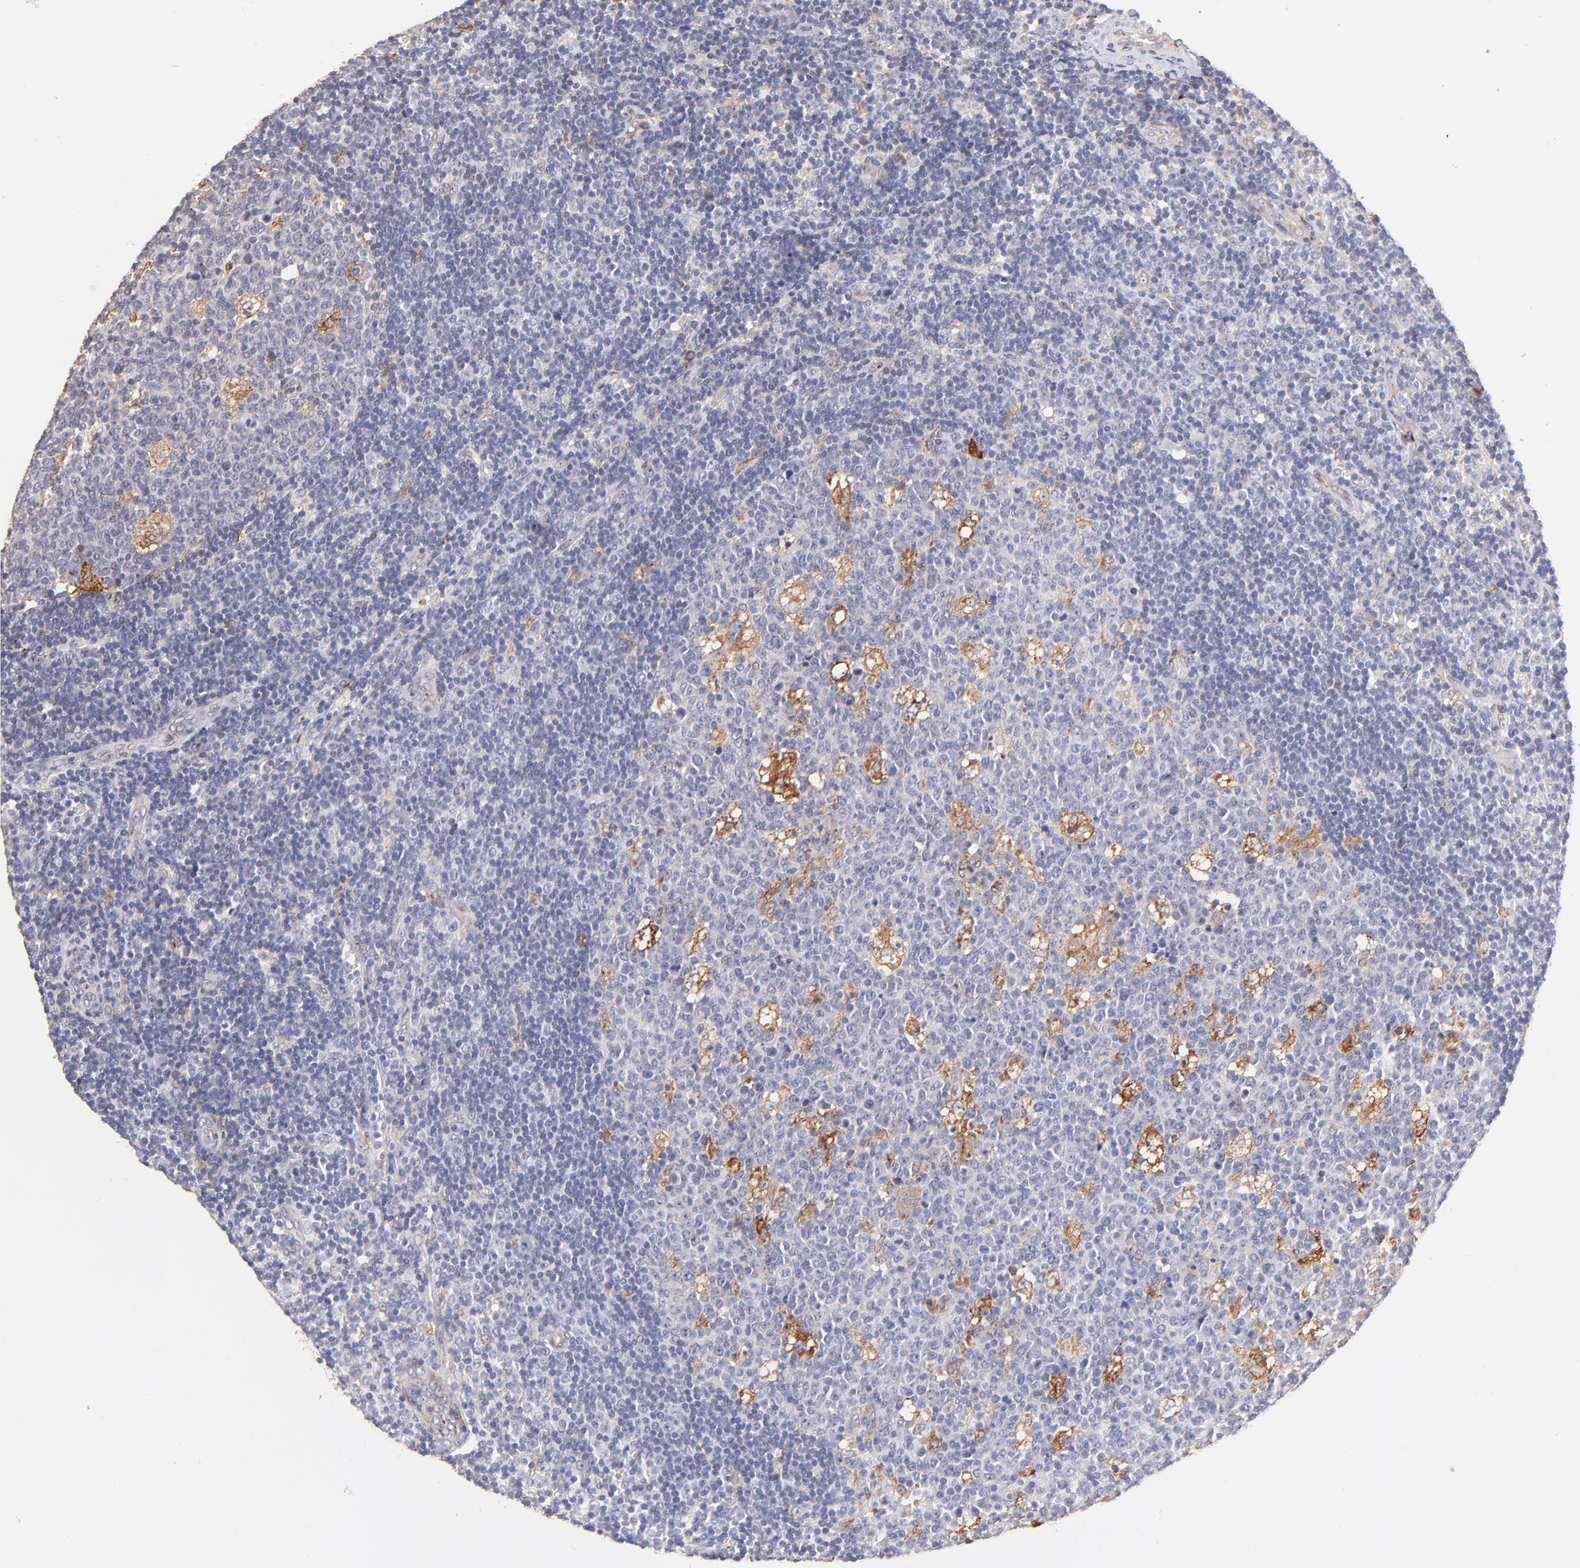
{"staining": {"intensity": "negative", "quantity": "none", "location": "none"}, "tissue": "lymph node", "cell_type": "Germinal center cells", "image_type": "normal", "snomed": [{"axis": "morphology", "description": "Normal tissue, NOS"}, {"axis": "topography", "description": "Lymph node"}, {"axis": "topography", "description": "Salivary gland"}], "caption": "Immunohistochemistry (IHC) photomicrograph of unremarkable lymph node: human lymph node stained with DAB (3,3'-diaminobenzidine) demonstrates no significant protein staining in germinal center cells.", "gene": "SPARC", "patient": {"sex": "male", "age": 8}}